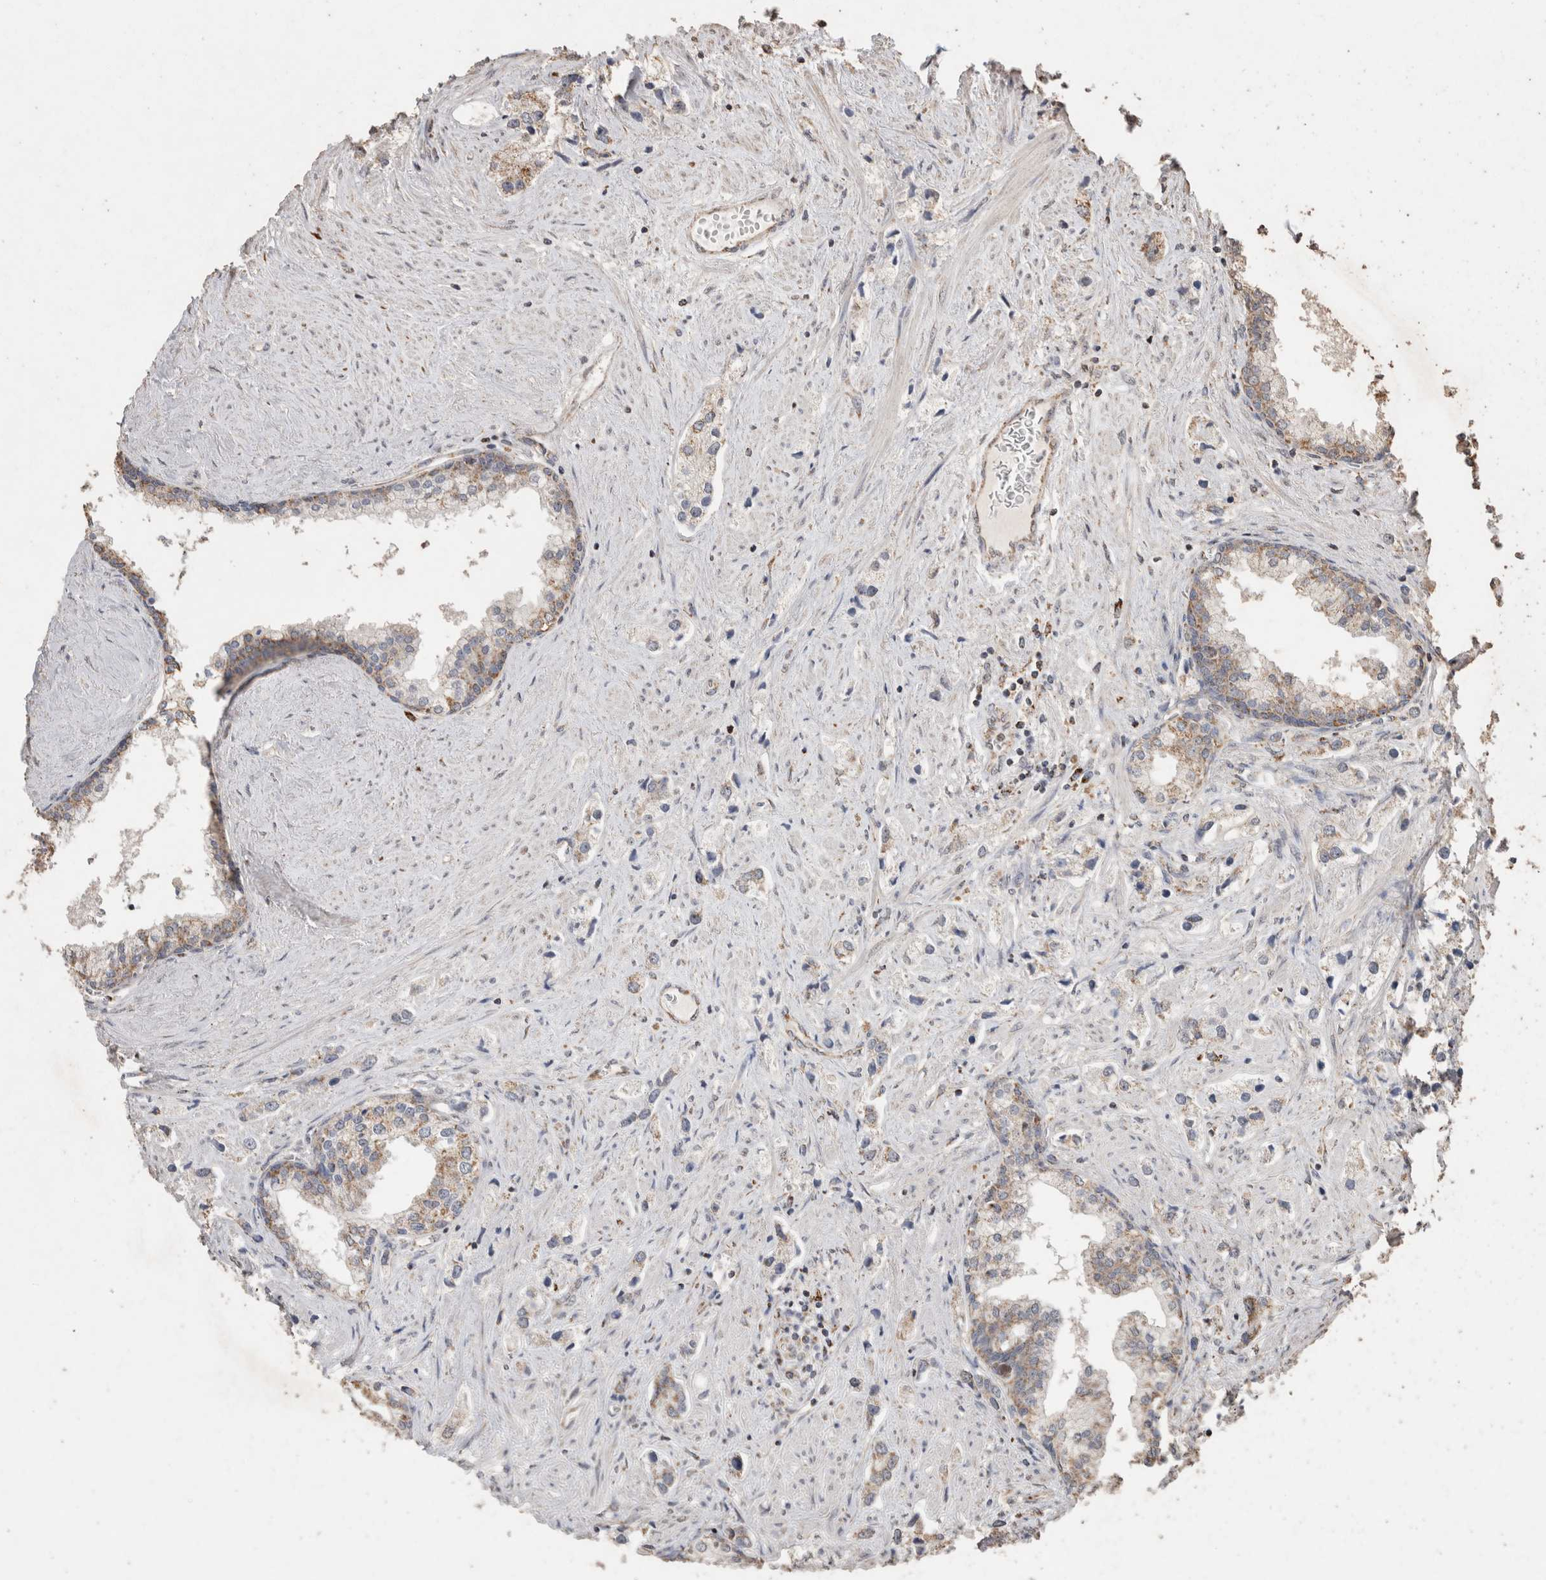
{"staining": {"intensity": "weak", "quantity": "<25%", "location": "cytoplasmic/membranous"}, "tissue": "prostate cancer", "cell_type": "Tumor cells", "image_type": "cancer", "snomed": [{"axis": "morphology", "description": "Adenocarcinoma, High grade"}, {"axis": "topography", "description": "Prostate"}], "caption": "Immunohistochemistry (IHC) photomicrograph of prostate high-grade adenocarcinoma stained for a protein (brown), which exhibits no staining in tumor cells.", "gene": "ACADM", "patient": {"sex": "male", "age": 66}}